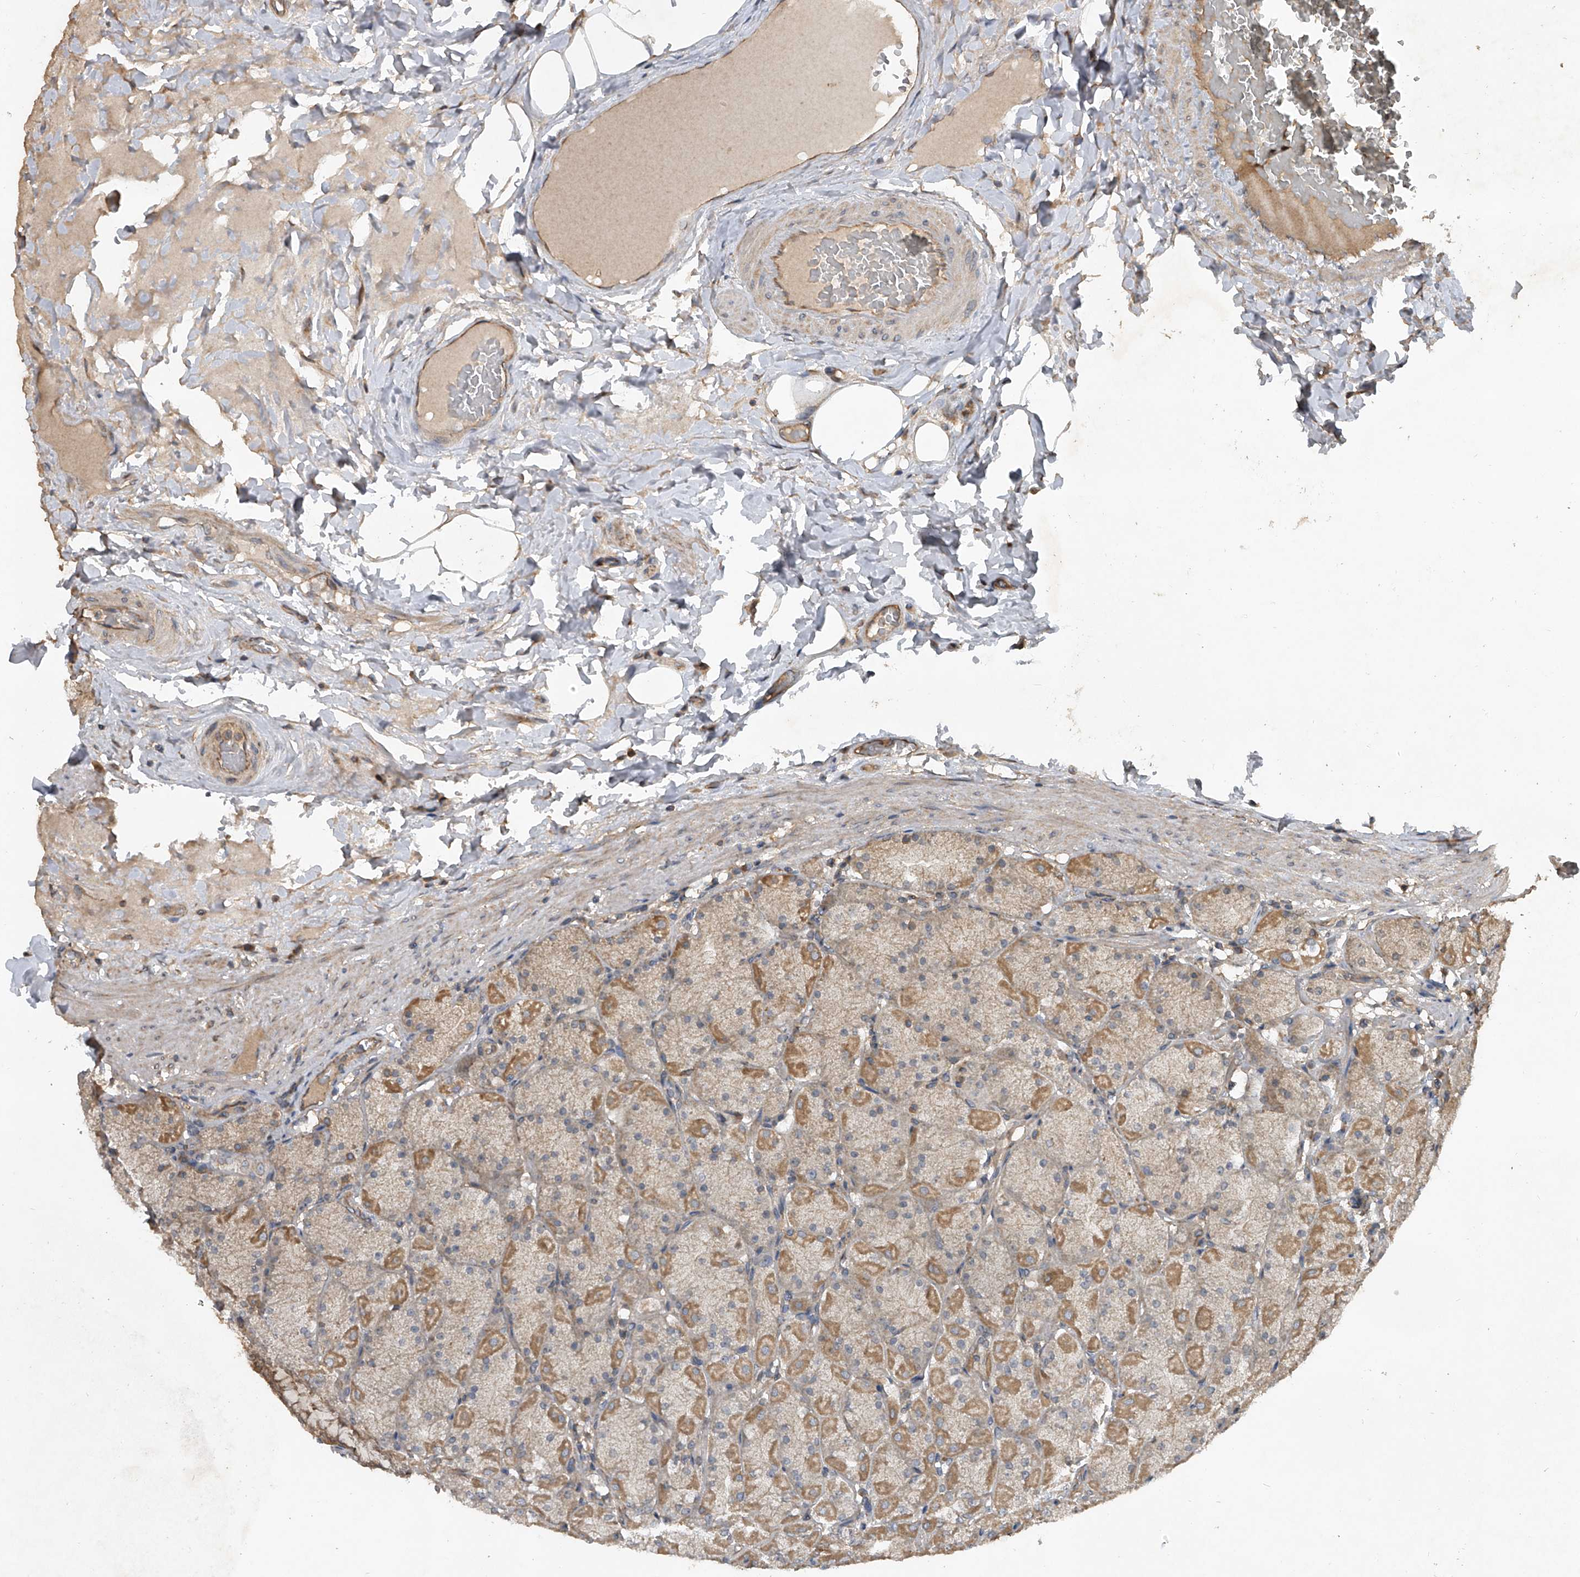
{"staining": {"intensity": "moderate", "quantity": ">75%", "location": "cytoplasmic/membranous"}, "tissue": "stomach", "cell_type": "Glandular cells", "image_type": "normal", "snomed": [{"axis": "morphology", "description": "Normal tissue, NOS"}, {"axis": "topography", "description": "Stomach, upper"}], "caption": "Moderate cytoplasmic/membranous expression for a protein is appreciated in approximately >75% of glandular cells of unremarkable stomach using IHC.", "gene": "NFS1", "patient": {"sex": "female", "age": 56}}